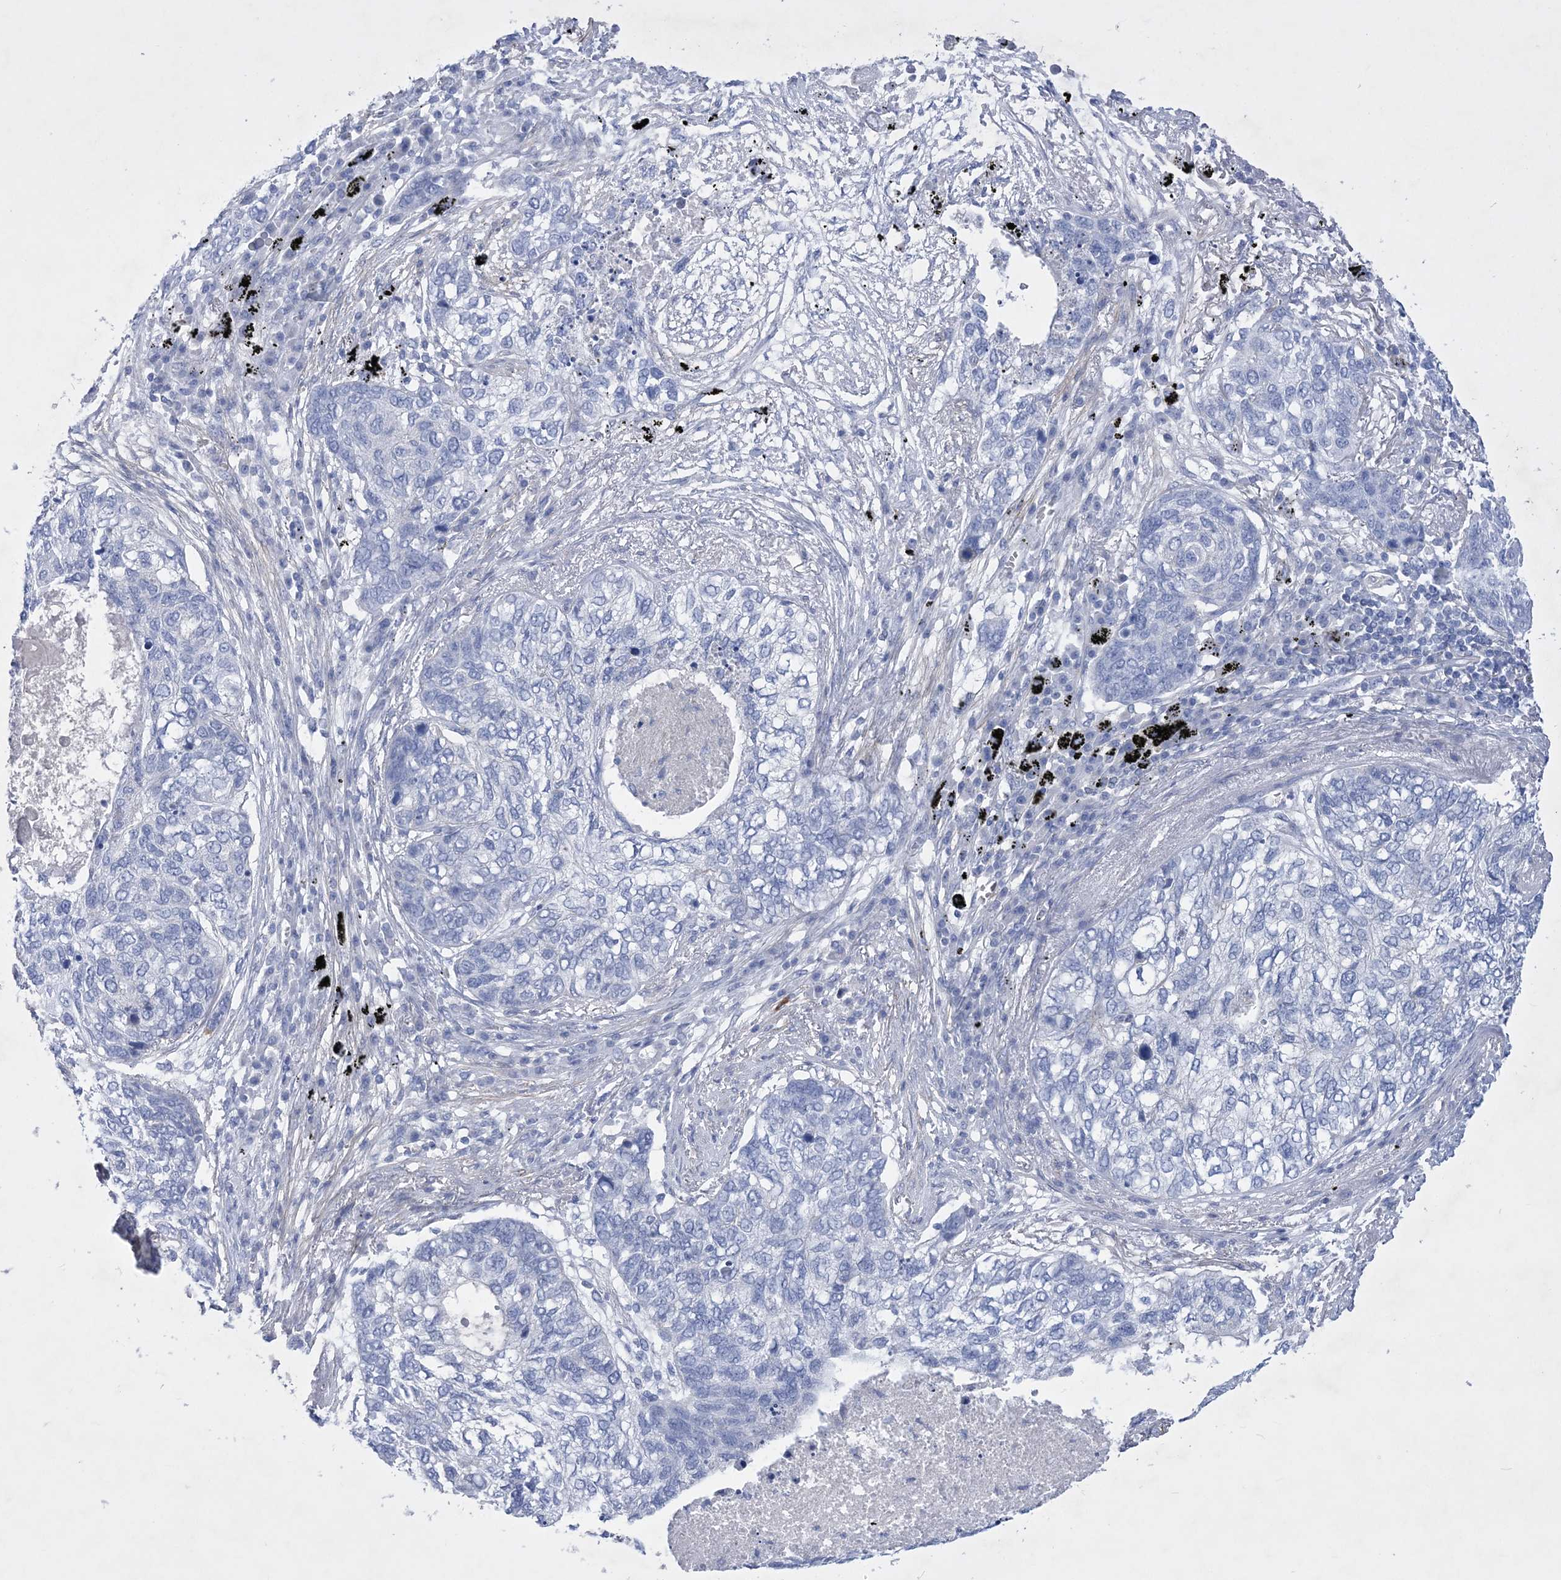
{"staining": {"intensity": "negative", "quantity": "none", "location": "none"}, "tissue": "lung cancer", "cell_type": "Tumor cells", "image_type": "cancer", "snomed": [{"axis": "morphology", "description": "Squamous cell carcinoma, NOS"}, {"axis": "topography", "description": "Lung"}], "caption": "This is an IHC photomicrograph of lung squamous cell carcinoma. There is no positivity in tumor cells.", "gene": "WDR74", "patient": {"sex": "female", "age": 63}}